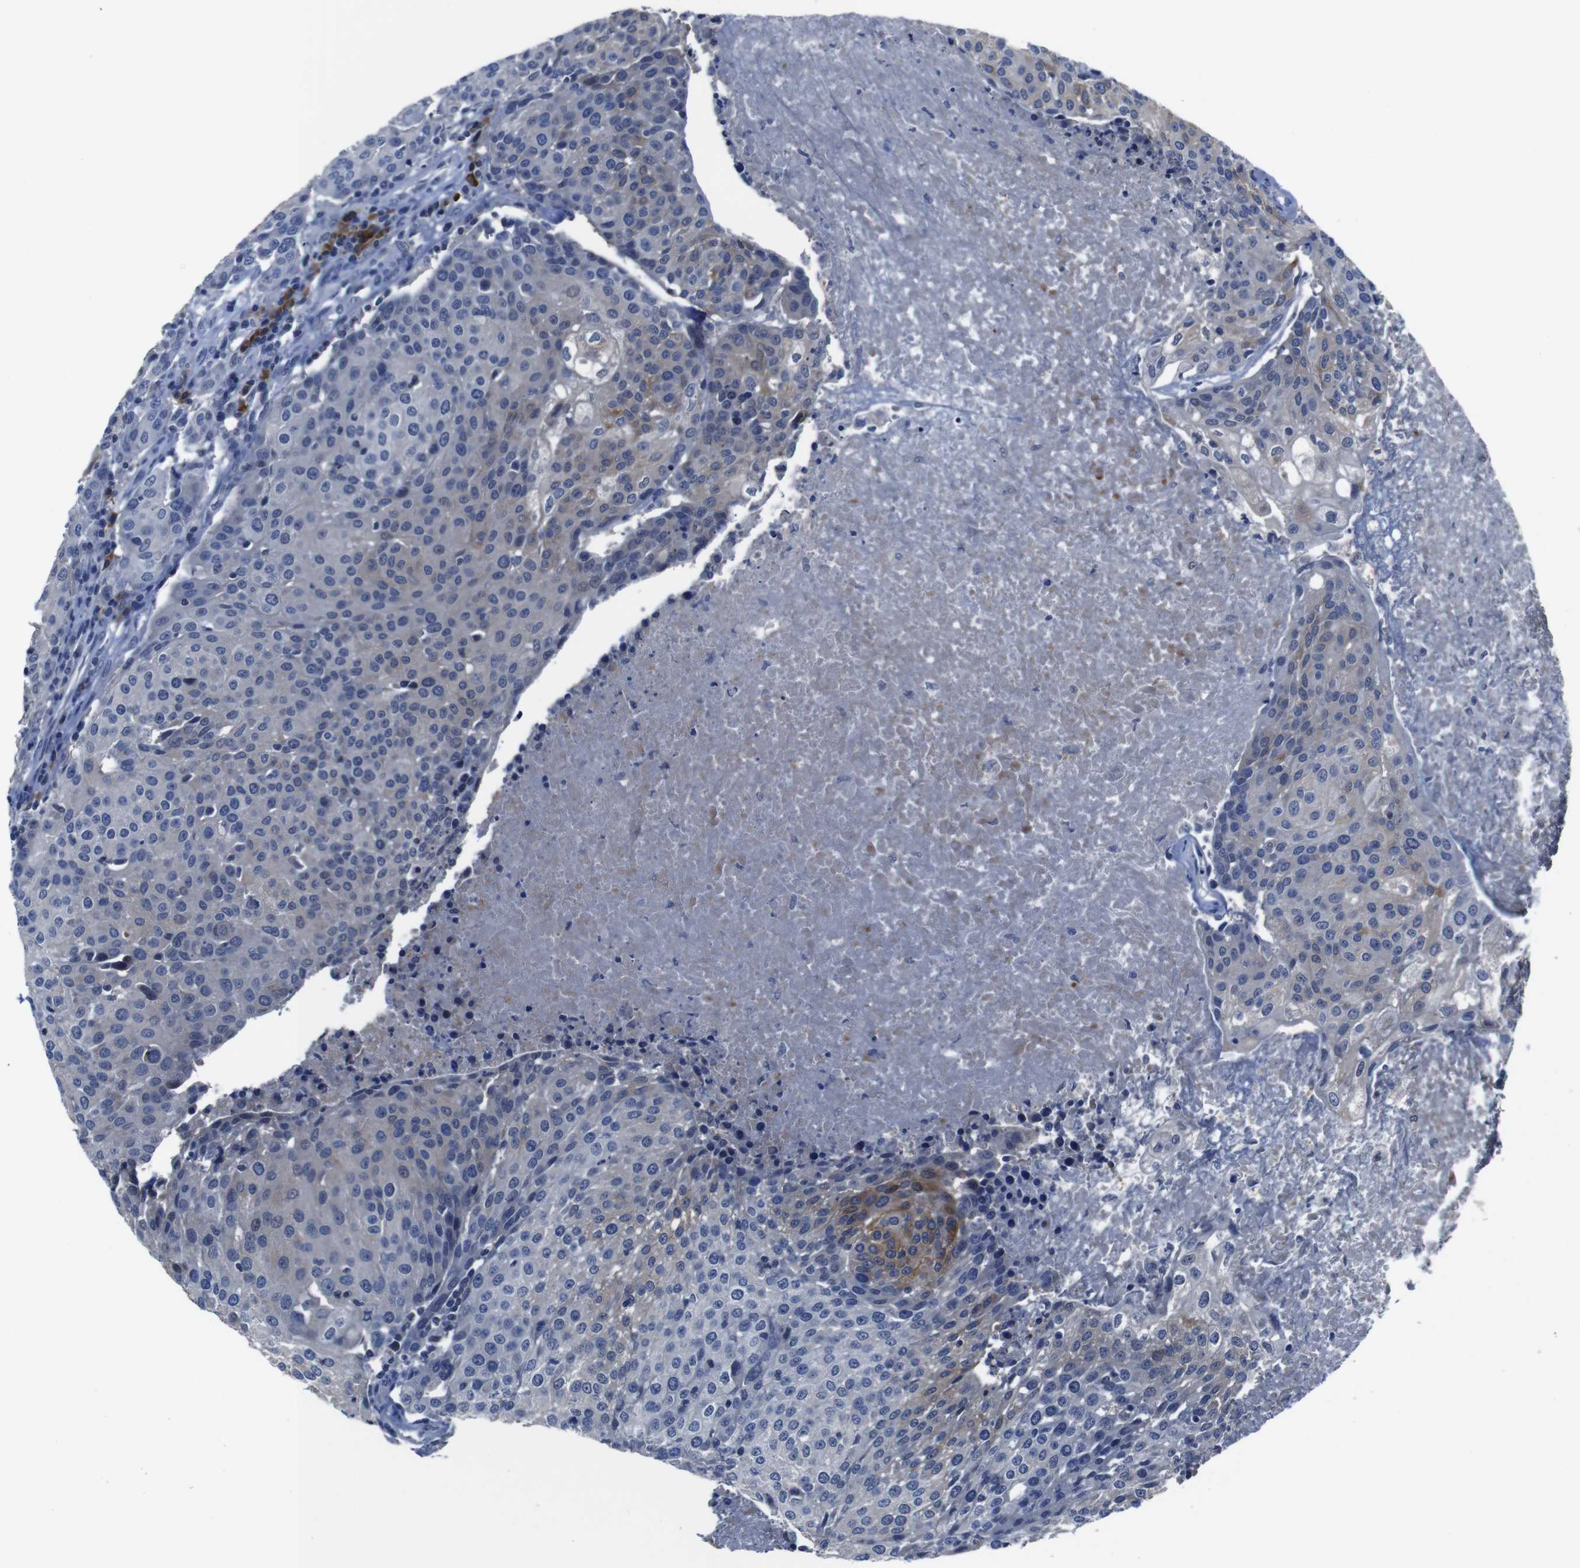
{"staining": {"intensity": "moderate", "quantity": "<25%", "location": "cytoplasmic/membranous"}, "tissue": "urothelial cancer", "cell_type": "Tumor cells", "image_type": "cancer", "snomed": [{"axis": "morphology", "description": "Urothelial carcinoma, High grade"}, {"axis": "topography", "description": "Urinary bladder"}], "caption": "A high-resolution image shows IHC staining of urothelial cancer, which shows moderate cytoplasmic/membranous staining in about <25% of tumor cells.", "gene": "SEMA4B", "patient": {"sex": "female", "age": 85}}